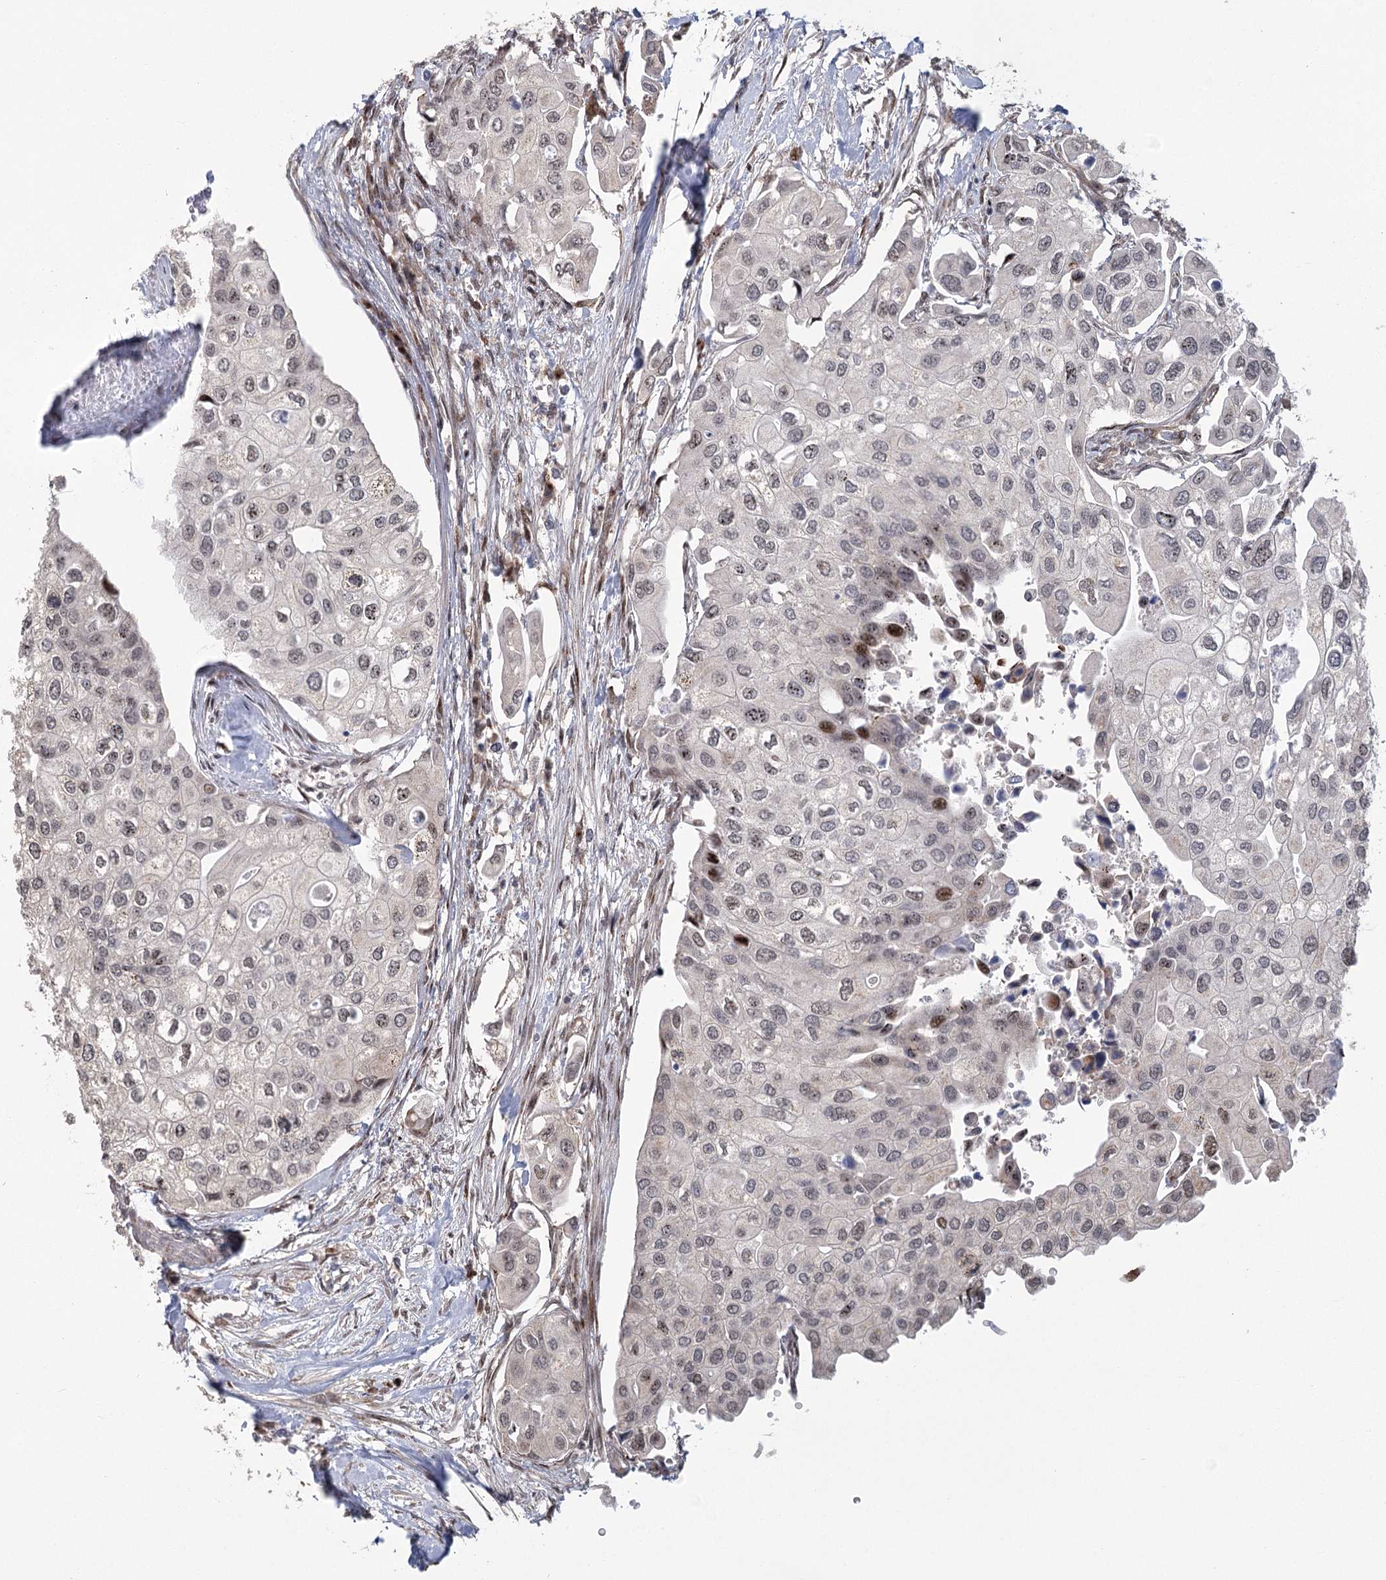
{"staining": {"intensity": "weak", "quantity": "<25%", "location": "nuclear"}, "tissue": "urothelial cancer", "cell_type": "Tumor cells", "image_type": "cancer", "snomed": [{"axis": "morphology", "description": "Urothelial carcinoma, High grade"}, {"axis": "topography", "description": "Urinary bladder"}], "caption": "Immunohistochemistry of human urothelial carcinoma (high-grade) exhibits no staining in tumor cells.", "gene": "PARM1", "patient": {"sex": "male", "age": 64}}